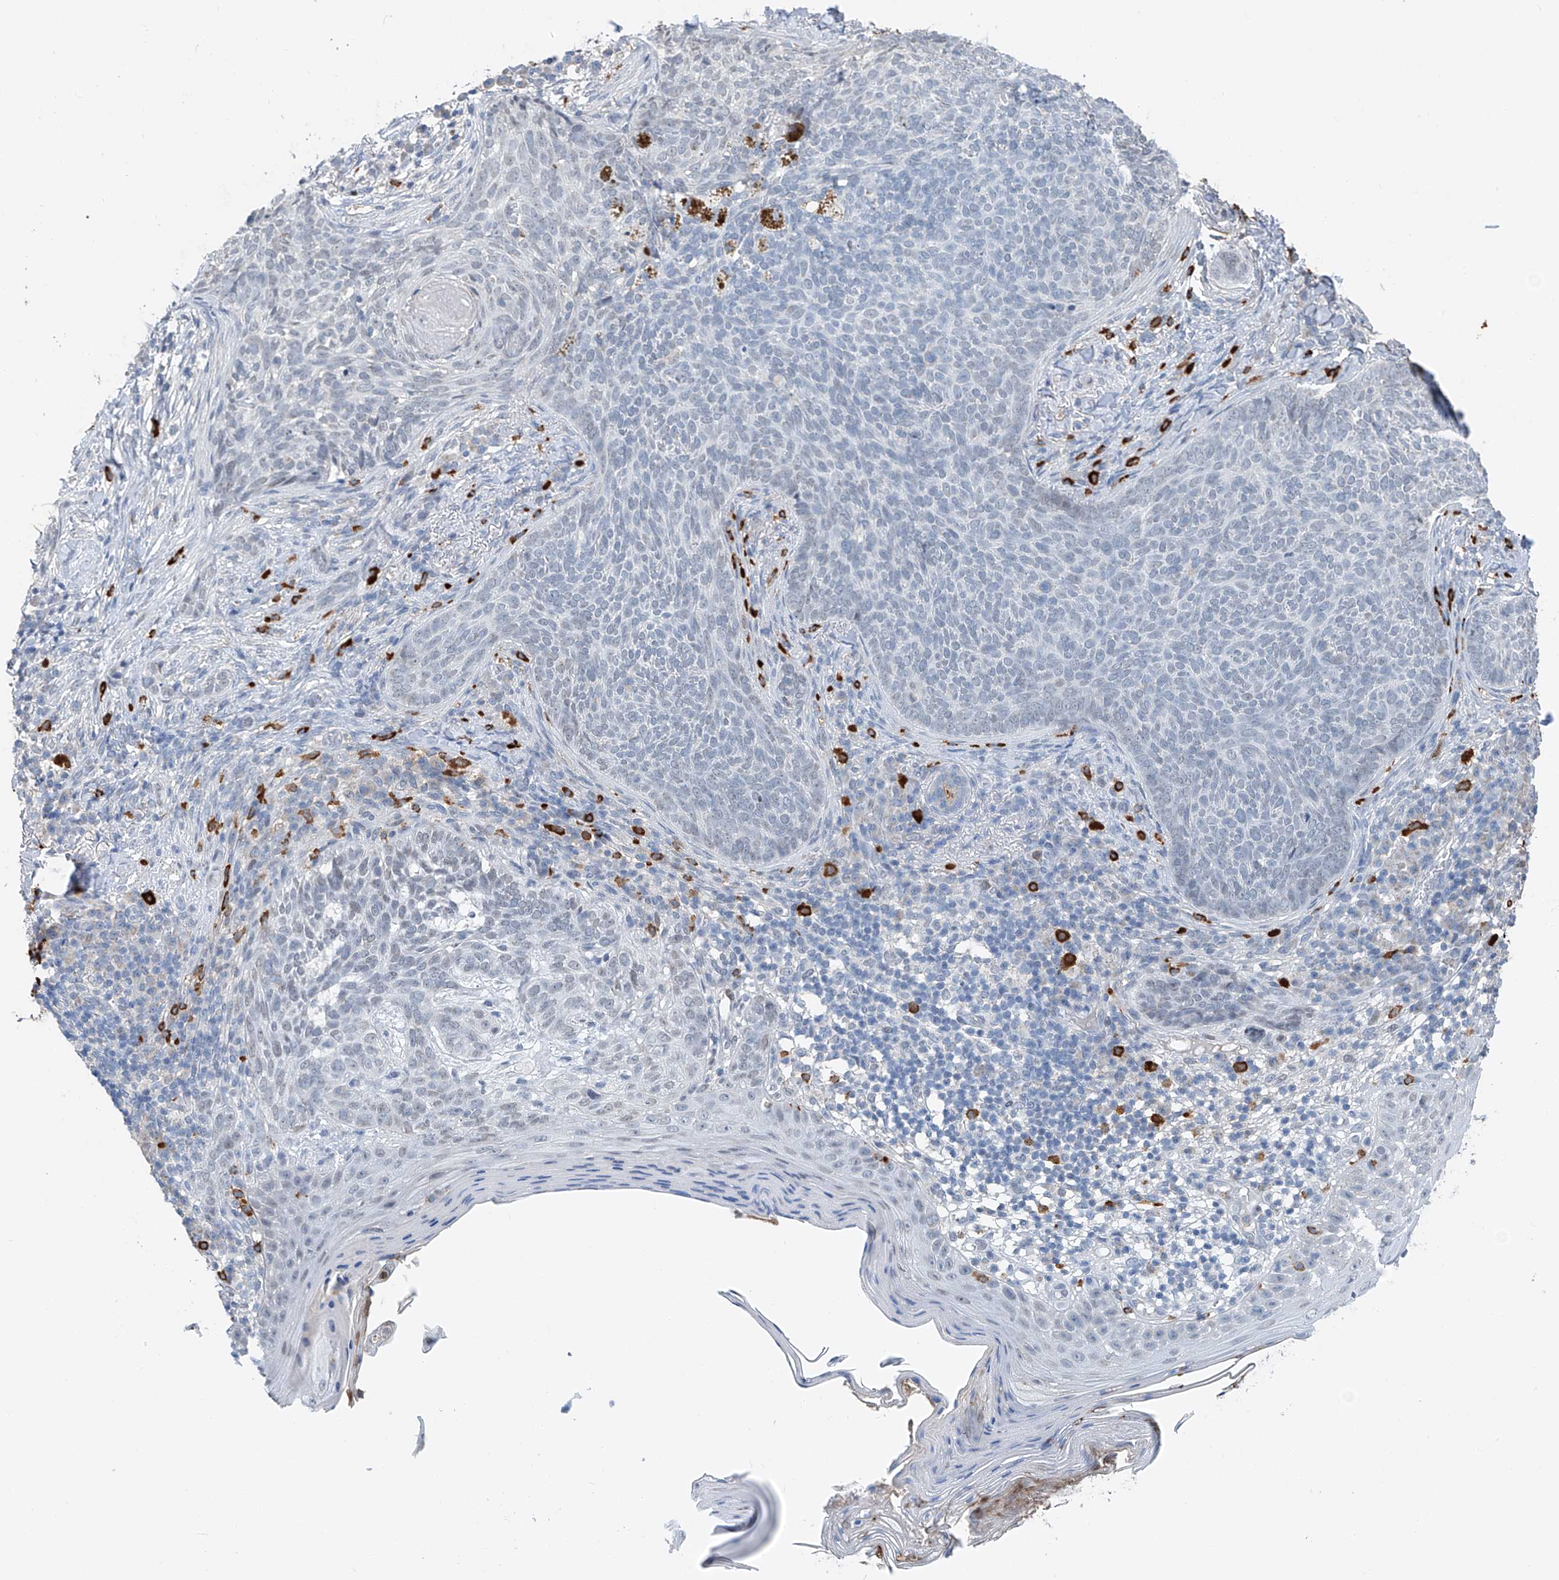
{"staining": {"intensity": "negative", "quantity": "none", "location": "none"}, "tissue": "skin cancer", "cell_type": "Tumor cells", "image_type": "cancer", "snomed": [{"axis": "morphology", "description": "Basal cell carcinoma"}, {"axis": "topography", "description": "Skin"}], "caption": "Human skin cancer (basal cell carcinoma) stained for a protein using IHC displays no positivity in tumor cells.", "gene": "KLF15", "patient": {"sex": "male", "age": 85}}